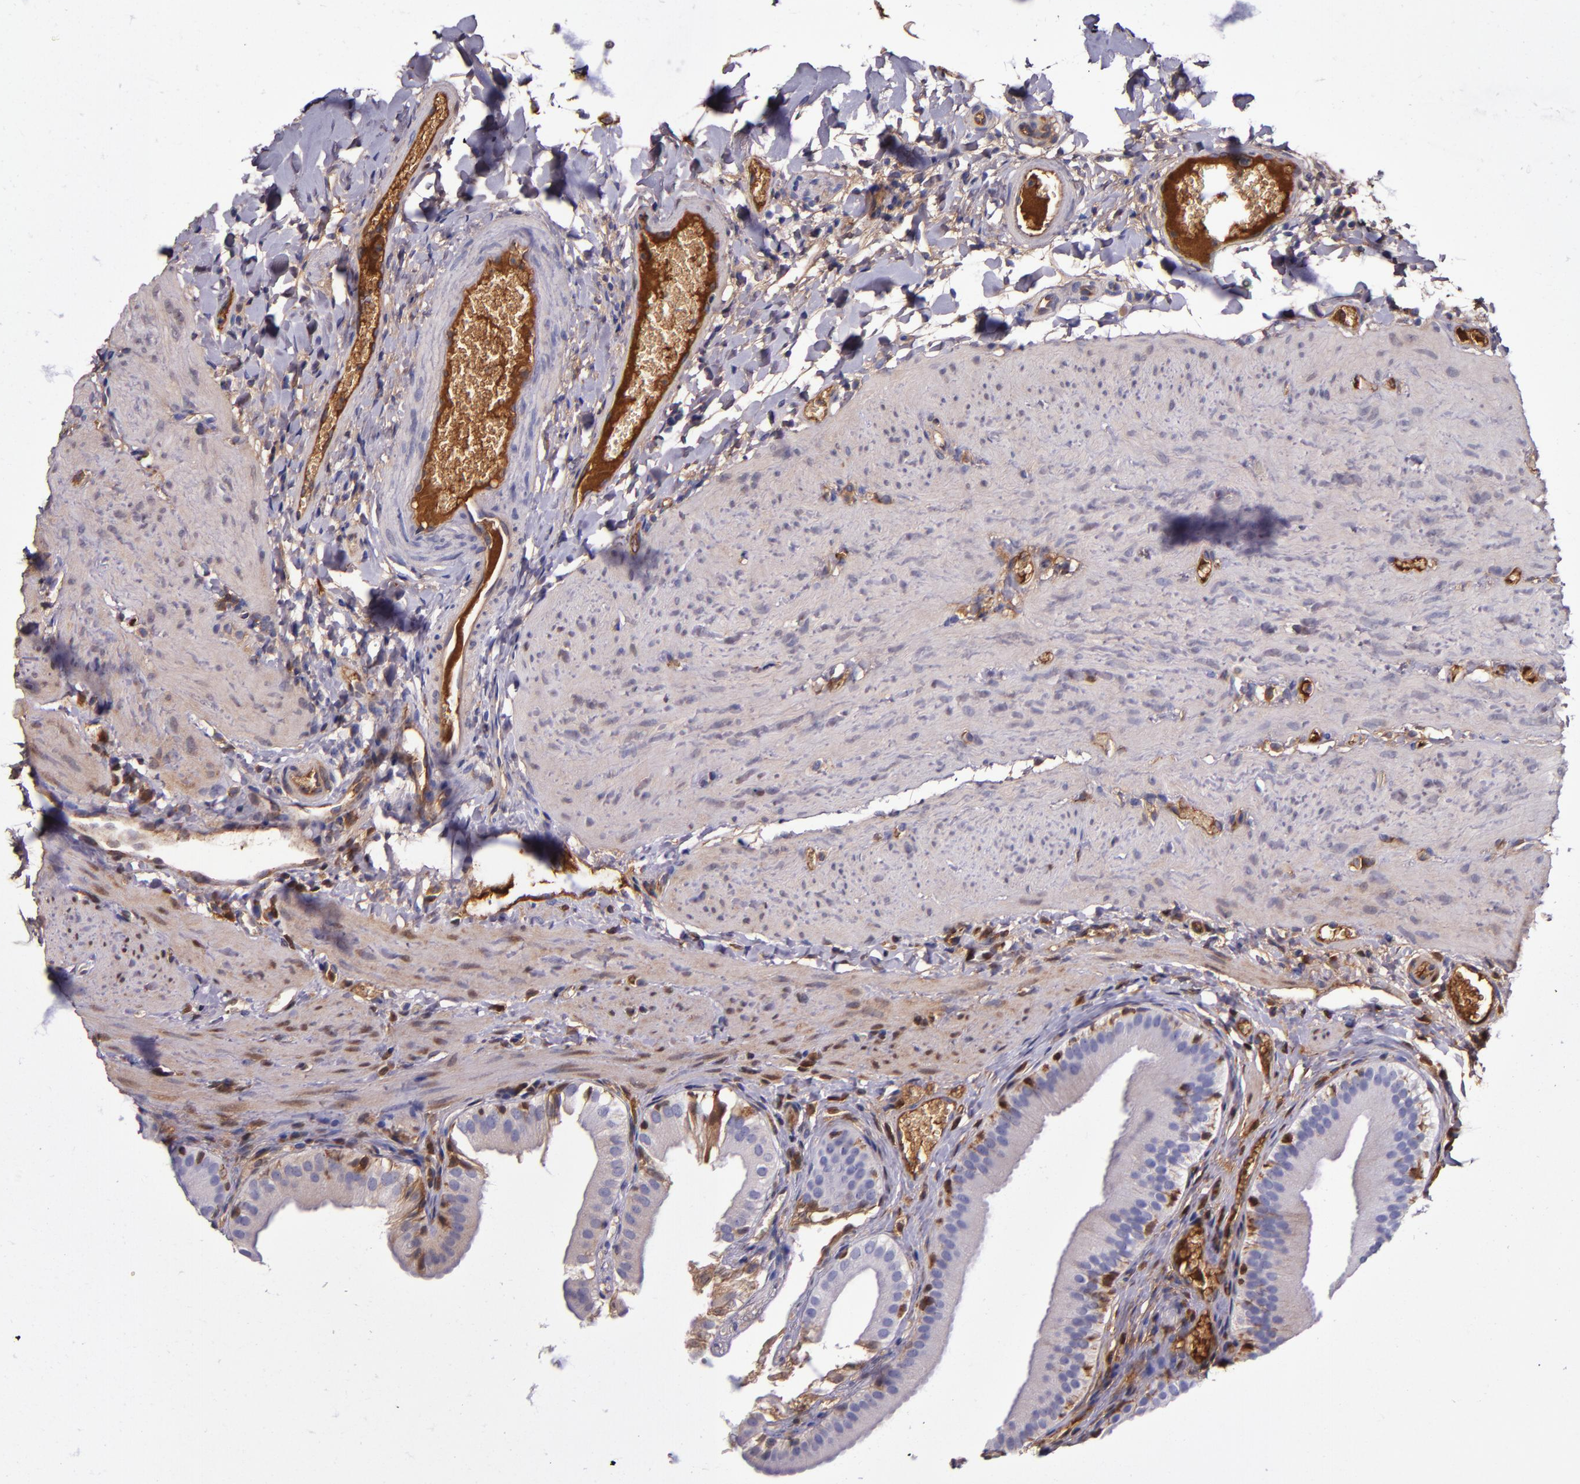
{"staining": {"intensity": "weak", "quantity": "<25%", "location": "cytoplasmic/membranous"}, "tissue": "gallbladder", "cell_type": "Glandular cells", "image_type": "normal", "snomed": [{"axis": "morphology", "description": "Normal tissue, NOS"}, {"axis": "topography", "description": "Gallbladder"}], "caption": "Immunohistochemistry micrograph of normal gallbladder: gallbladder stained with DAB shows no significant protein positivity in glandular cells.", "gene": "CLEC3B", "patient": {"sex": "female", "age": 24}}